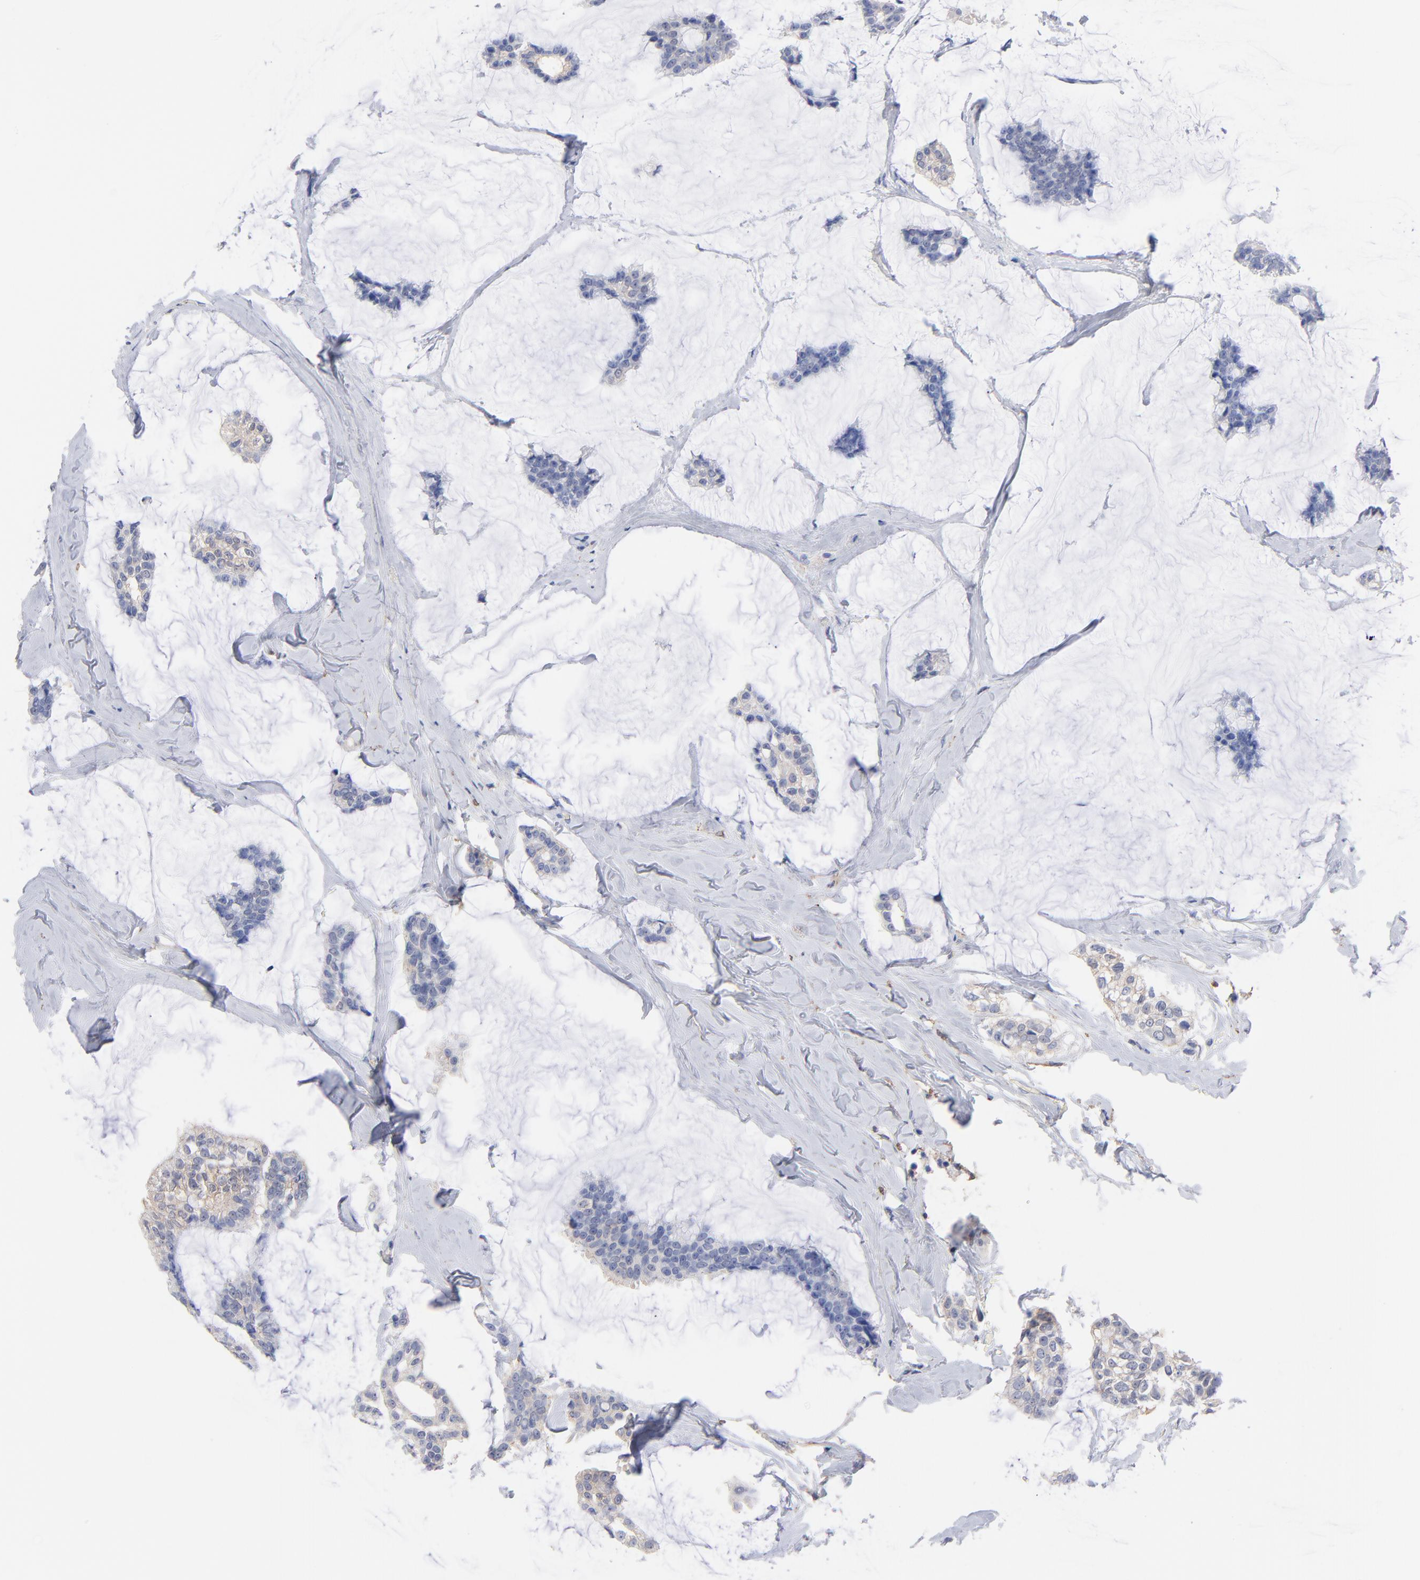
{"staining": {"intensity": "weak", "quantity": "25%-75%", "location": "cytoplasmic/membranous"}, "tissue": "breast cancer", "cell_type": "Tumor cells", "image_type": "cancer", "snomed": [{"axis": "morphology", "description": "Duct carcinoma"}, {"axis": "topography", "description": "Breast"}], "caption": "Weak cytoplasmic/membranous protein positivity is present in about 25%-75% of tumor cells in breast cancer (infiltrating ductal carcinoma).", "gene": "ASL", "patient": {"sex": "female", "age": 93}}